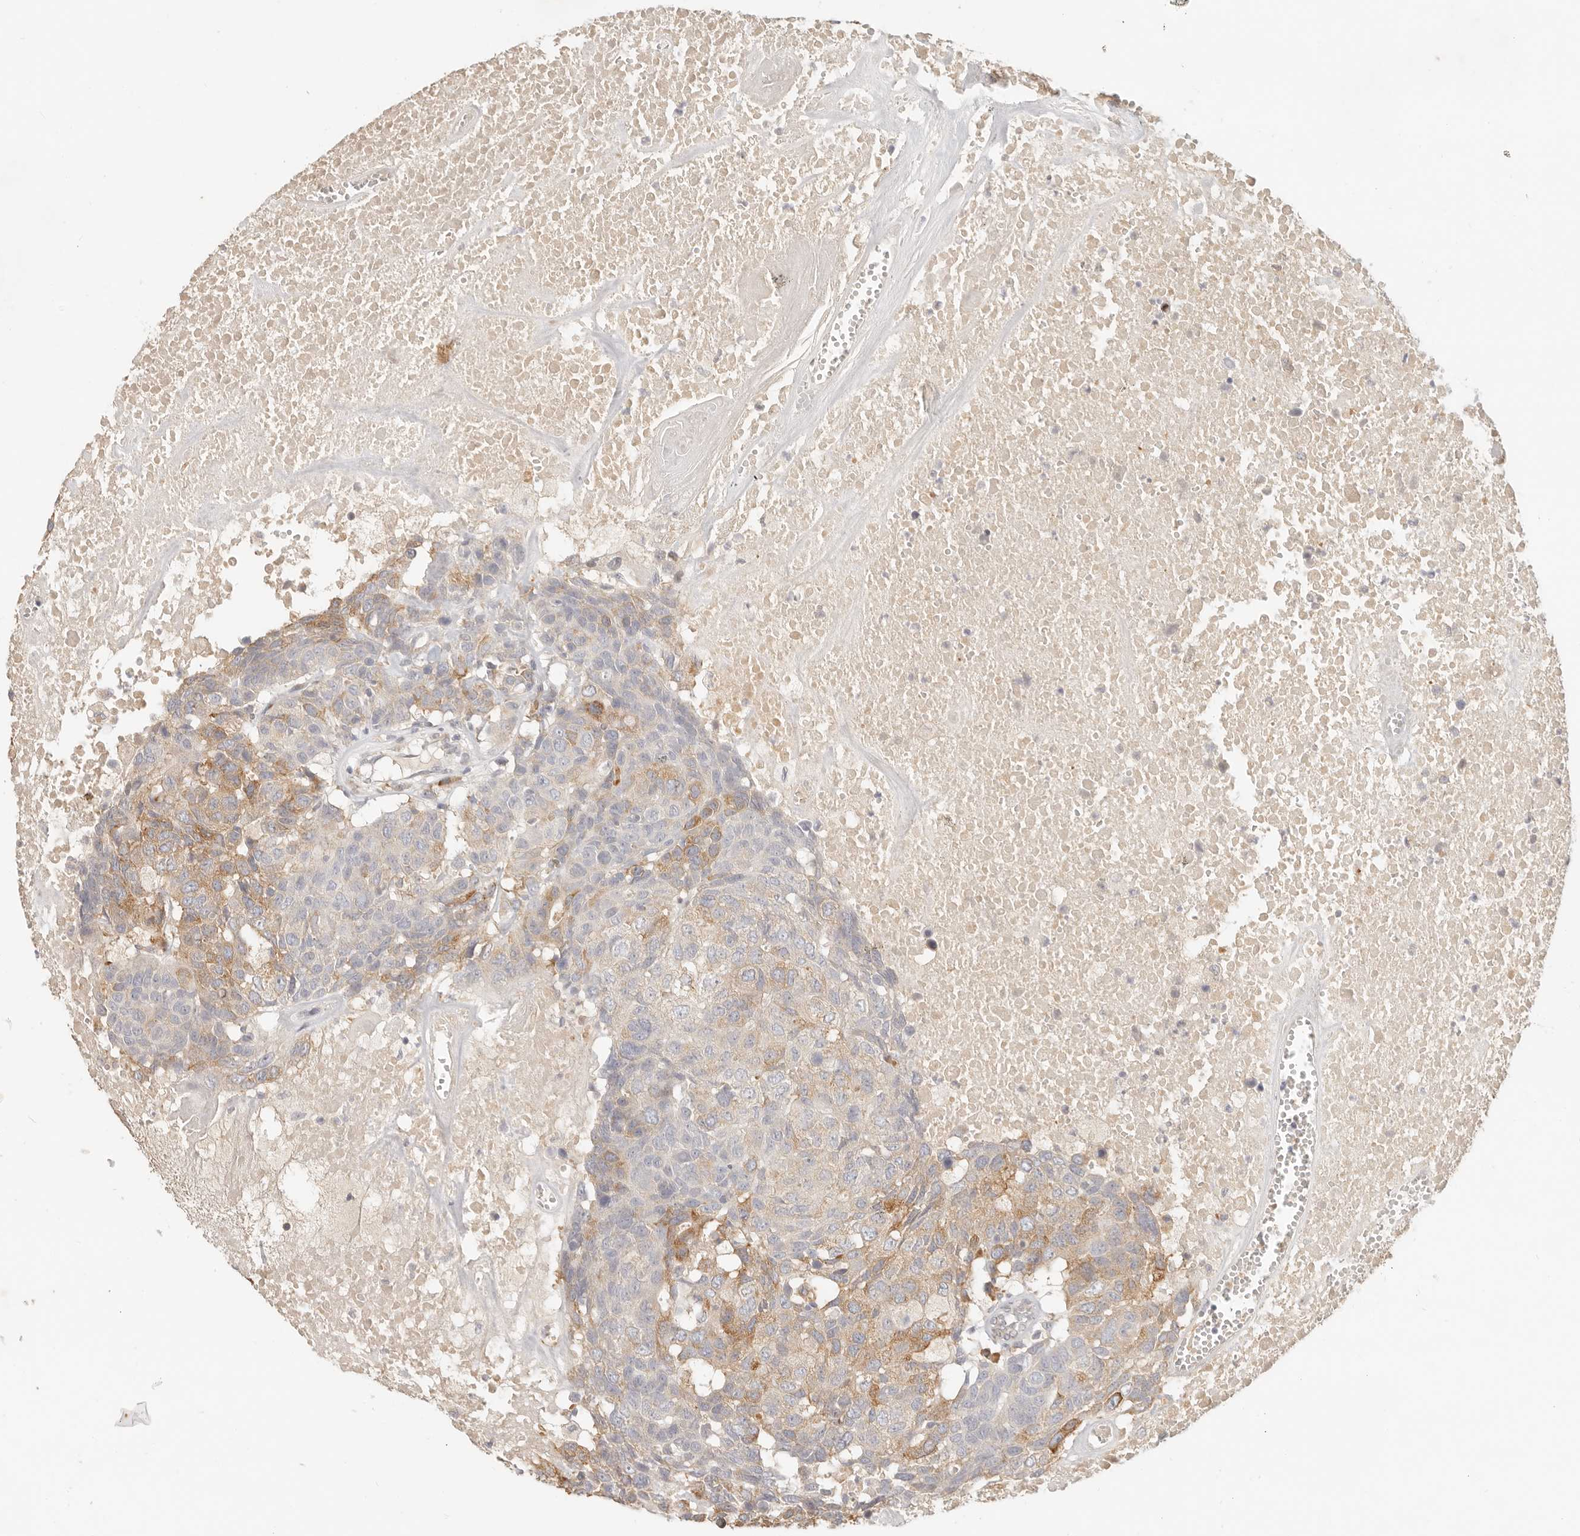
{"staining": {"intensity": "moderate", "quantity": "<25%", "location": "cytoplasmic/membranous"}, "tissue": "head and neck cancer", "cell_type": "Tumor cells", "image_type": "cancer", "snomed": [{"axis": "morphology", "description": "Squamous cell carcinoma, NOS"}, {"axis": "topography", "description": "Head-Neck"}], "caption": "Squamous cell carcinoma (head and neck) stained with a brown dye shows moderate cytoplasmic/membranous positive staining in approximately <25% of tumor cells.", "gene": "PABPC4", "patient": {"sex": "male", "age": 66}}